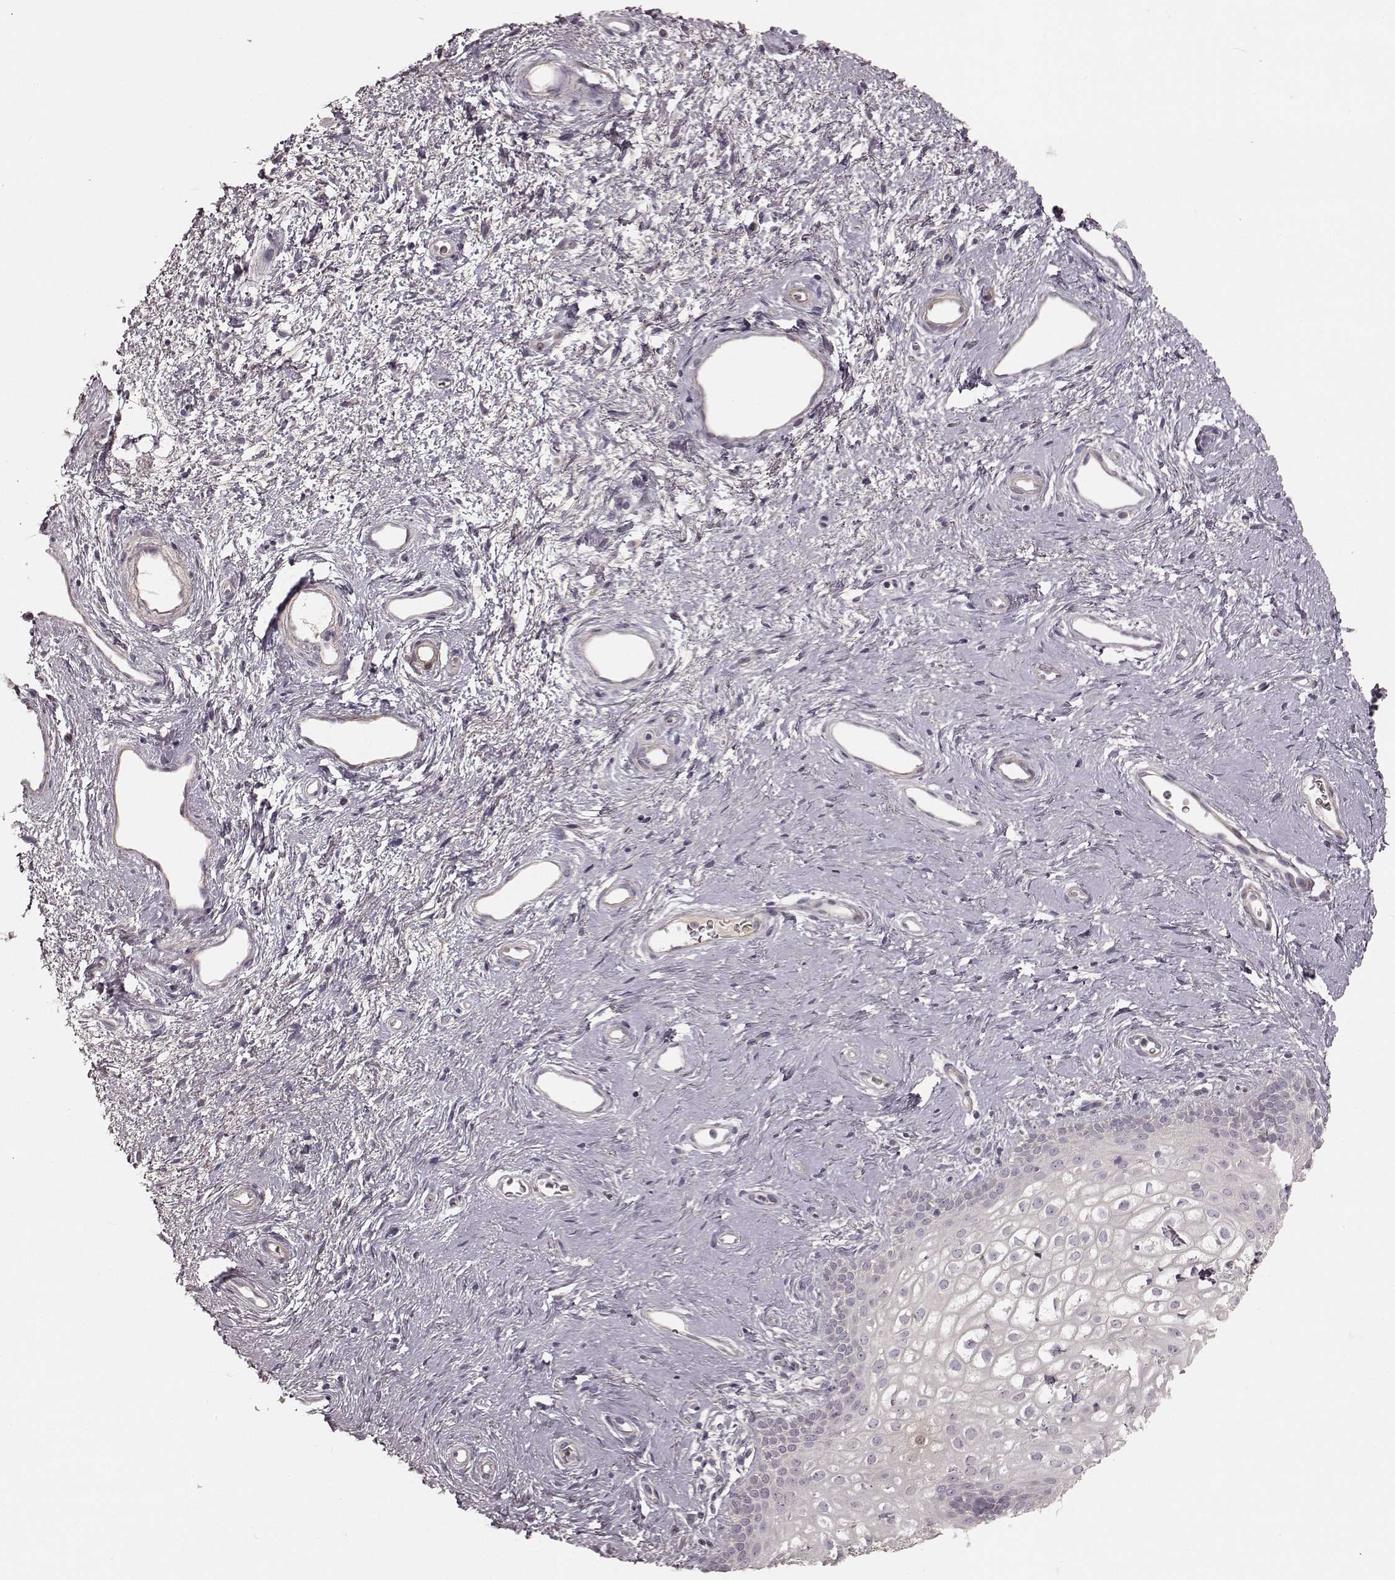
{"staining": {"intensity": "negative", "quantity": "none", "location": "none"}, "tissue": "skin", "cell_type": "Epidermal cells", "image_type": "normal", "snomed": [{"axis": "morphology", "description": "Normal tissue, NOS"}, {"axis": "topography", "description": "Anal"}], "caption": "Immunohistochemistry (IHC) photomicrograph of unremarkable skin: skin stained with DAB (3,3'-diaminobenzidine) reveals no significant protein expression in epidermal cells.", "gene": "KCNJ9", "patient": {"sex": "female", "age": 46}}